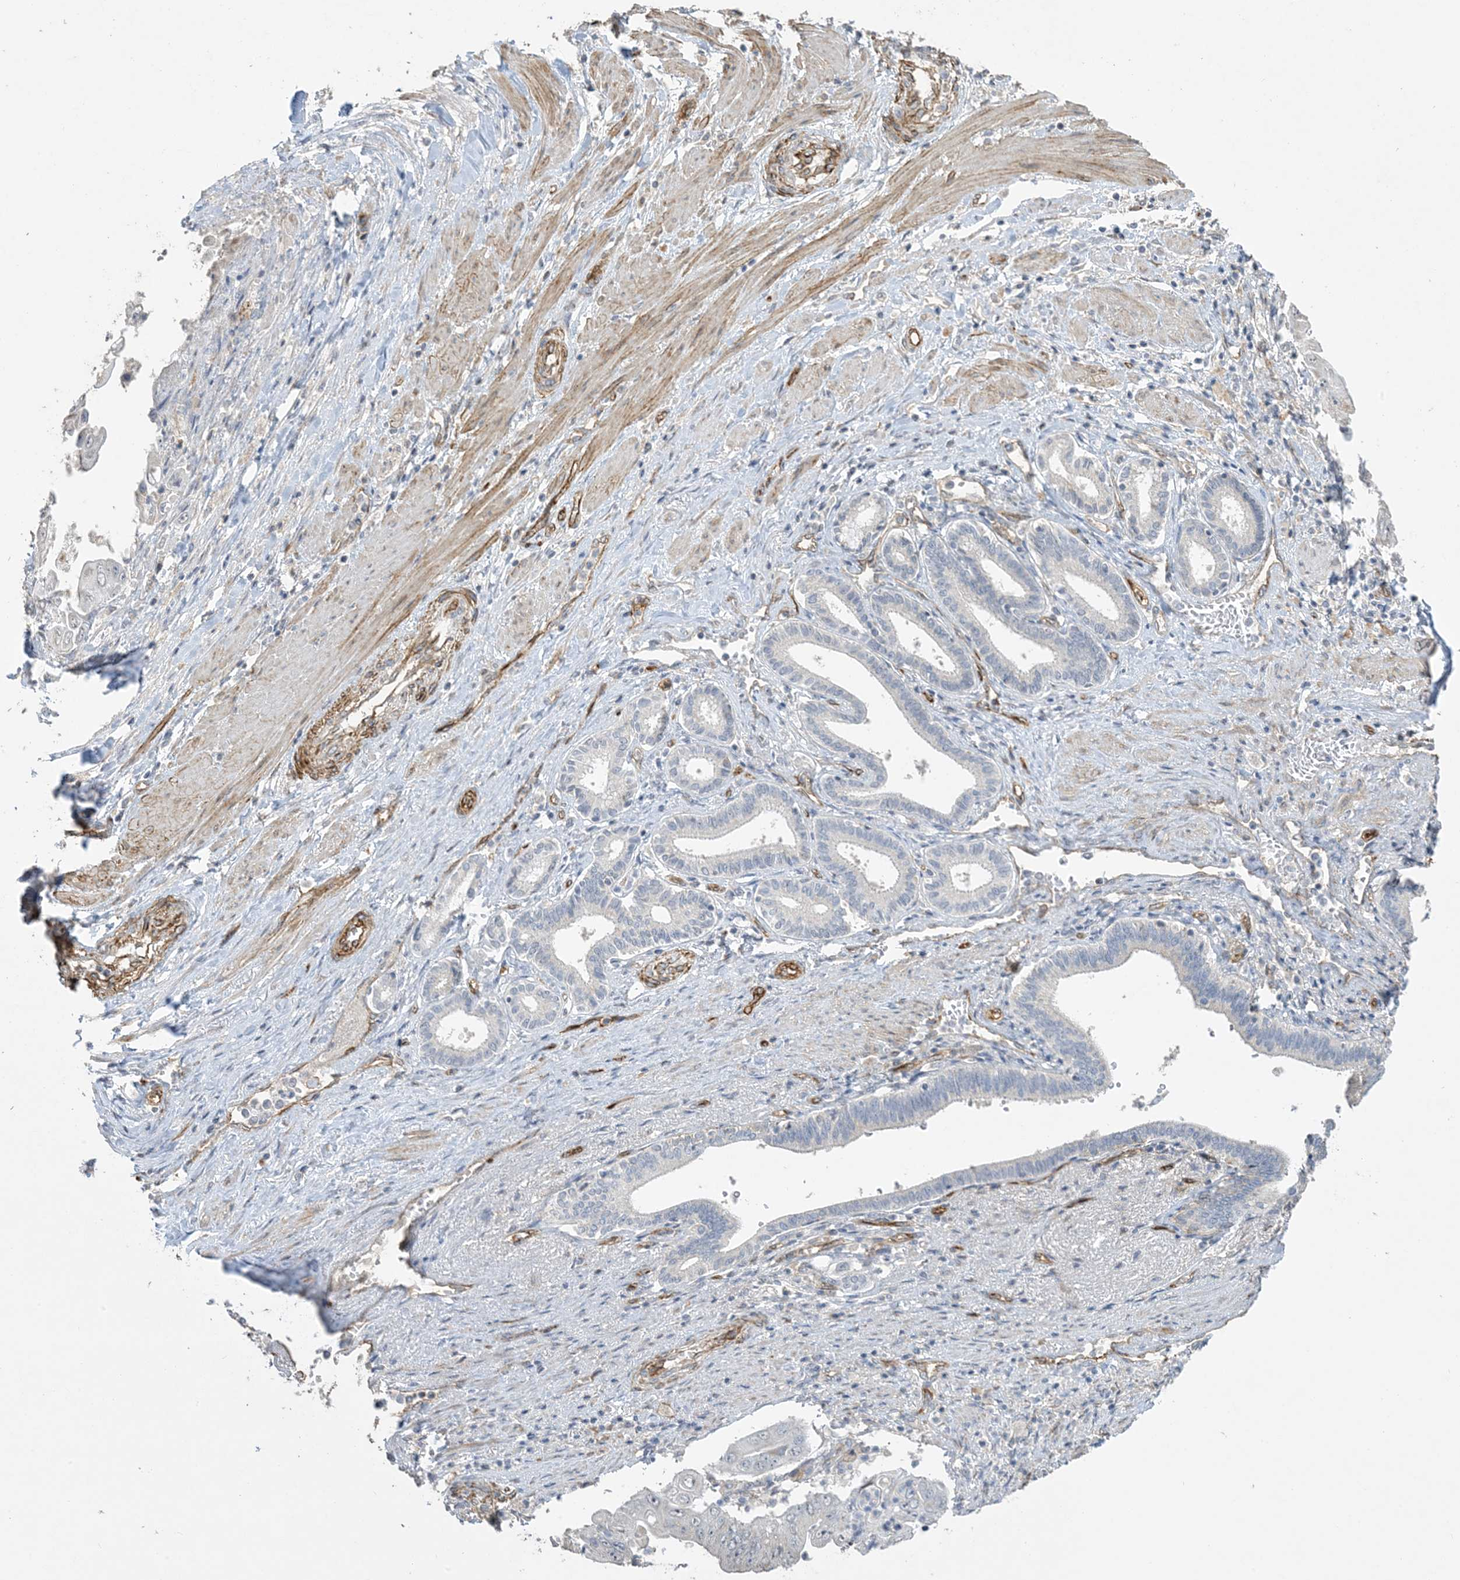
{"staining": {"intensity": "negative", "quantity": "none", "location": "none"}, "tissue": "pancreatic cancer", "cell_type": "Tumor cells", "image_type": "cancer", "snomed": [{"axis": "morphology", "description": "Adenocarcinoma, NOS"}, {"axis": "topography", "description": "Pancreas"}], "caption": "Immunohistochemical staining of pancreatic cancer exhibits no significant positivity in tumor cells.", "gene": "AGA", "patient": {"sex": "female", "age": 77}}